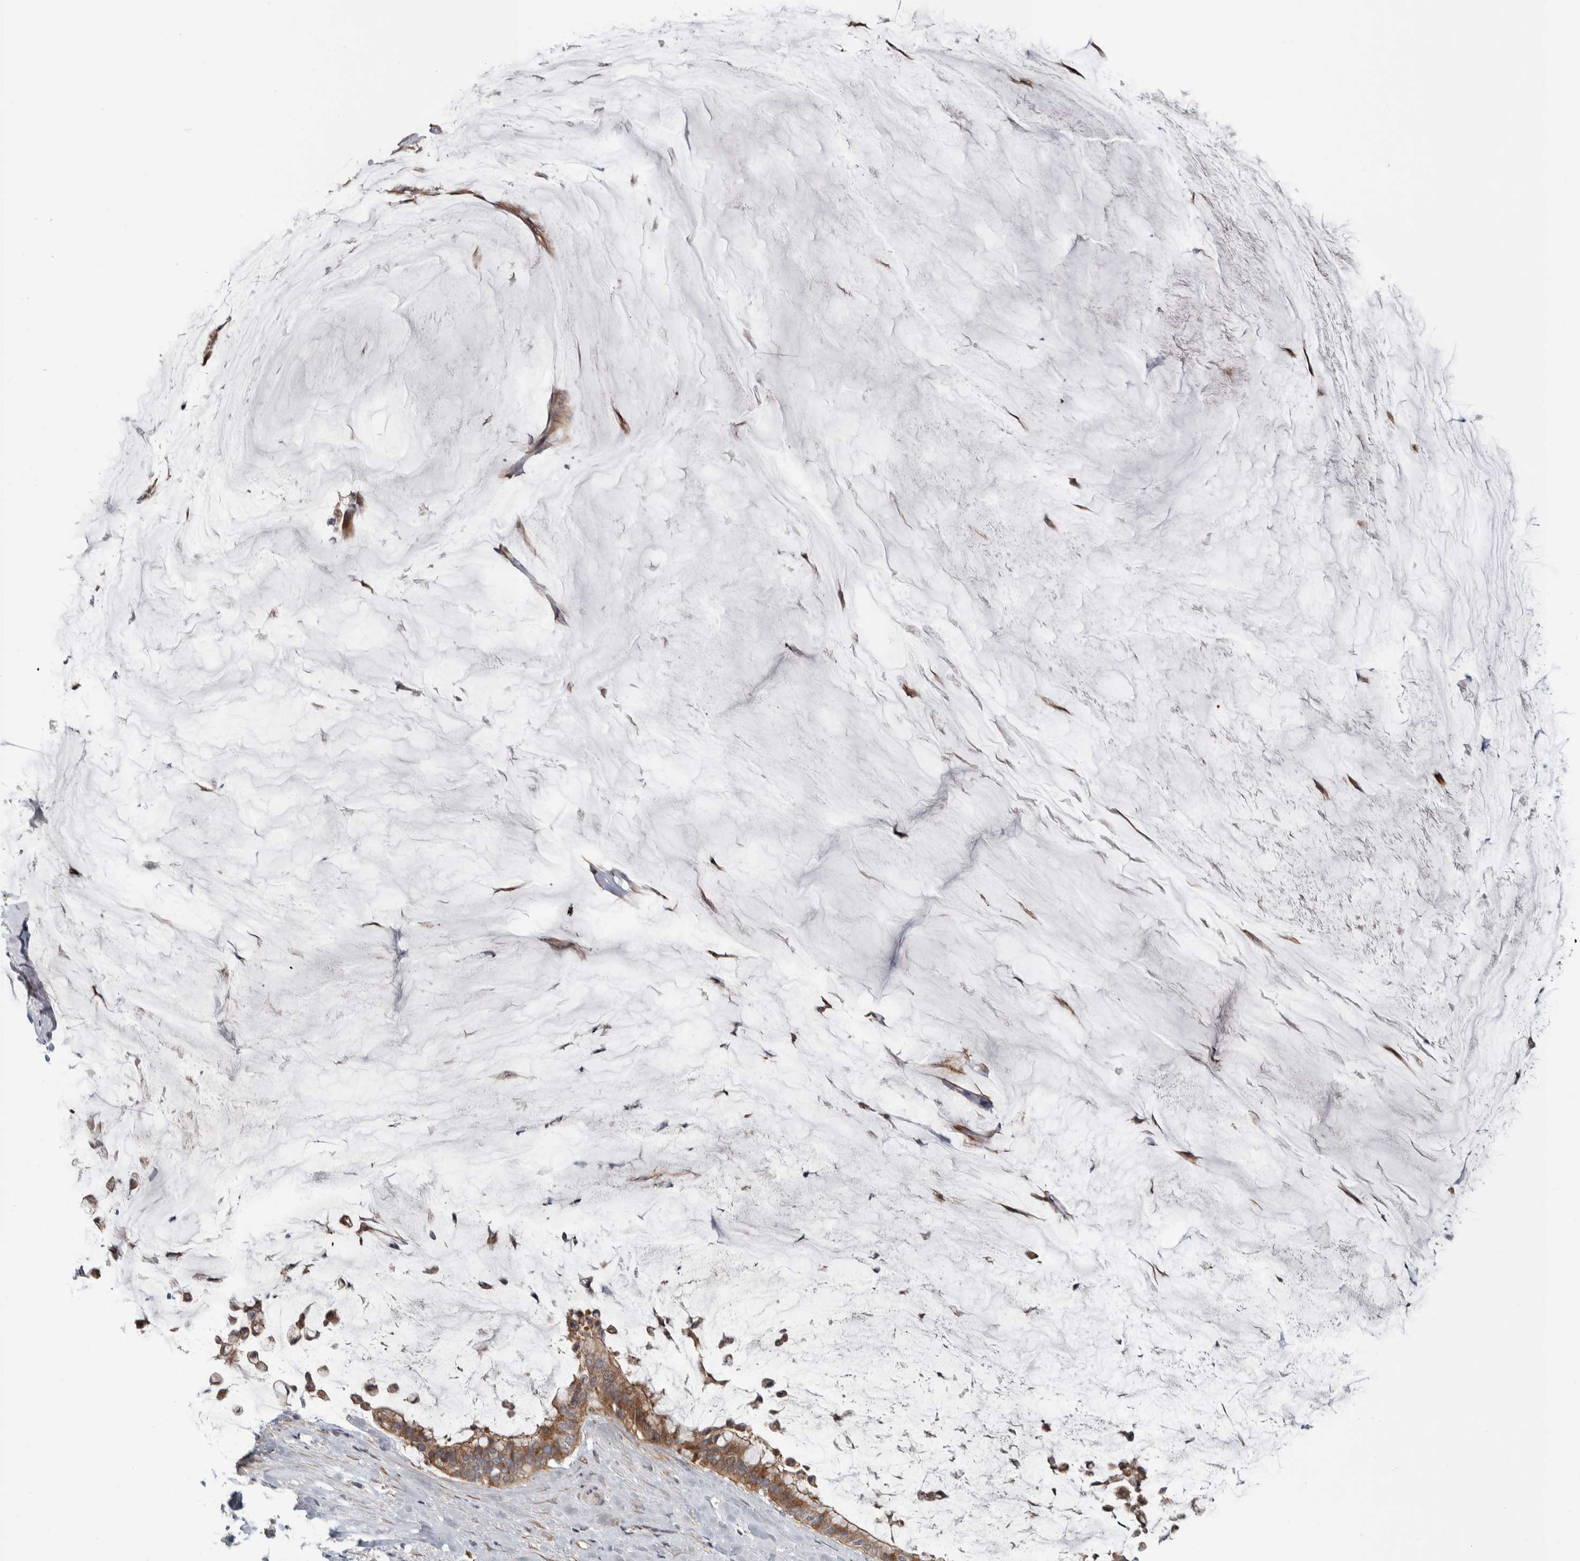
{"staining": {"intensity": "moderate", "quantity": ">75%", "location": "cytoplasmic/membranous"}, "tissue": "pancreatic cancer", "cell_type": "Tumor cells", "image_type": "cancer", "snomed": [{"axis": "morphology", "description": "Adenocarcinoma, NOS"}, {"axis": "topography", "description": "Pancreas"}], "caption": "Immunohistochemical staining of human pancreatic cancer reveals moderate cytoplasmic/membranous protein expression in about >75% of tumor cells.", "gene": "TBC1D31", "patient": {"sex": "male", "age": 41}}